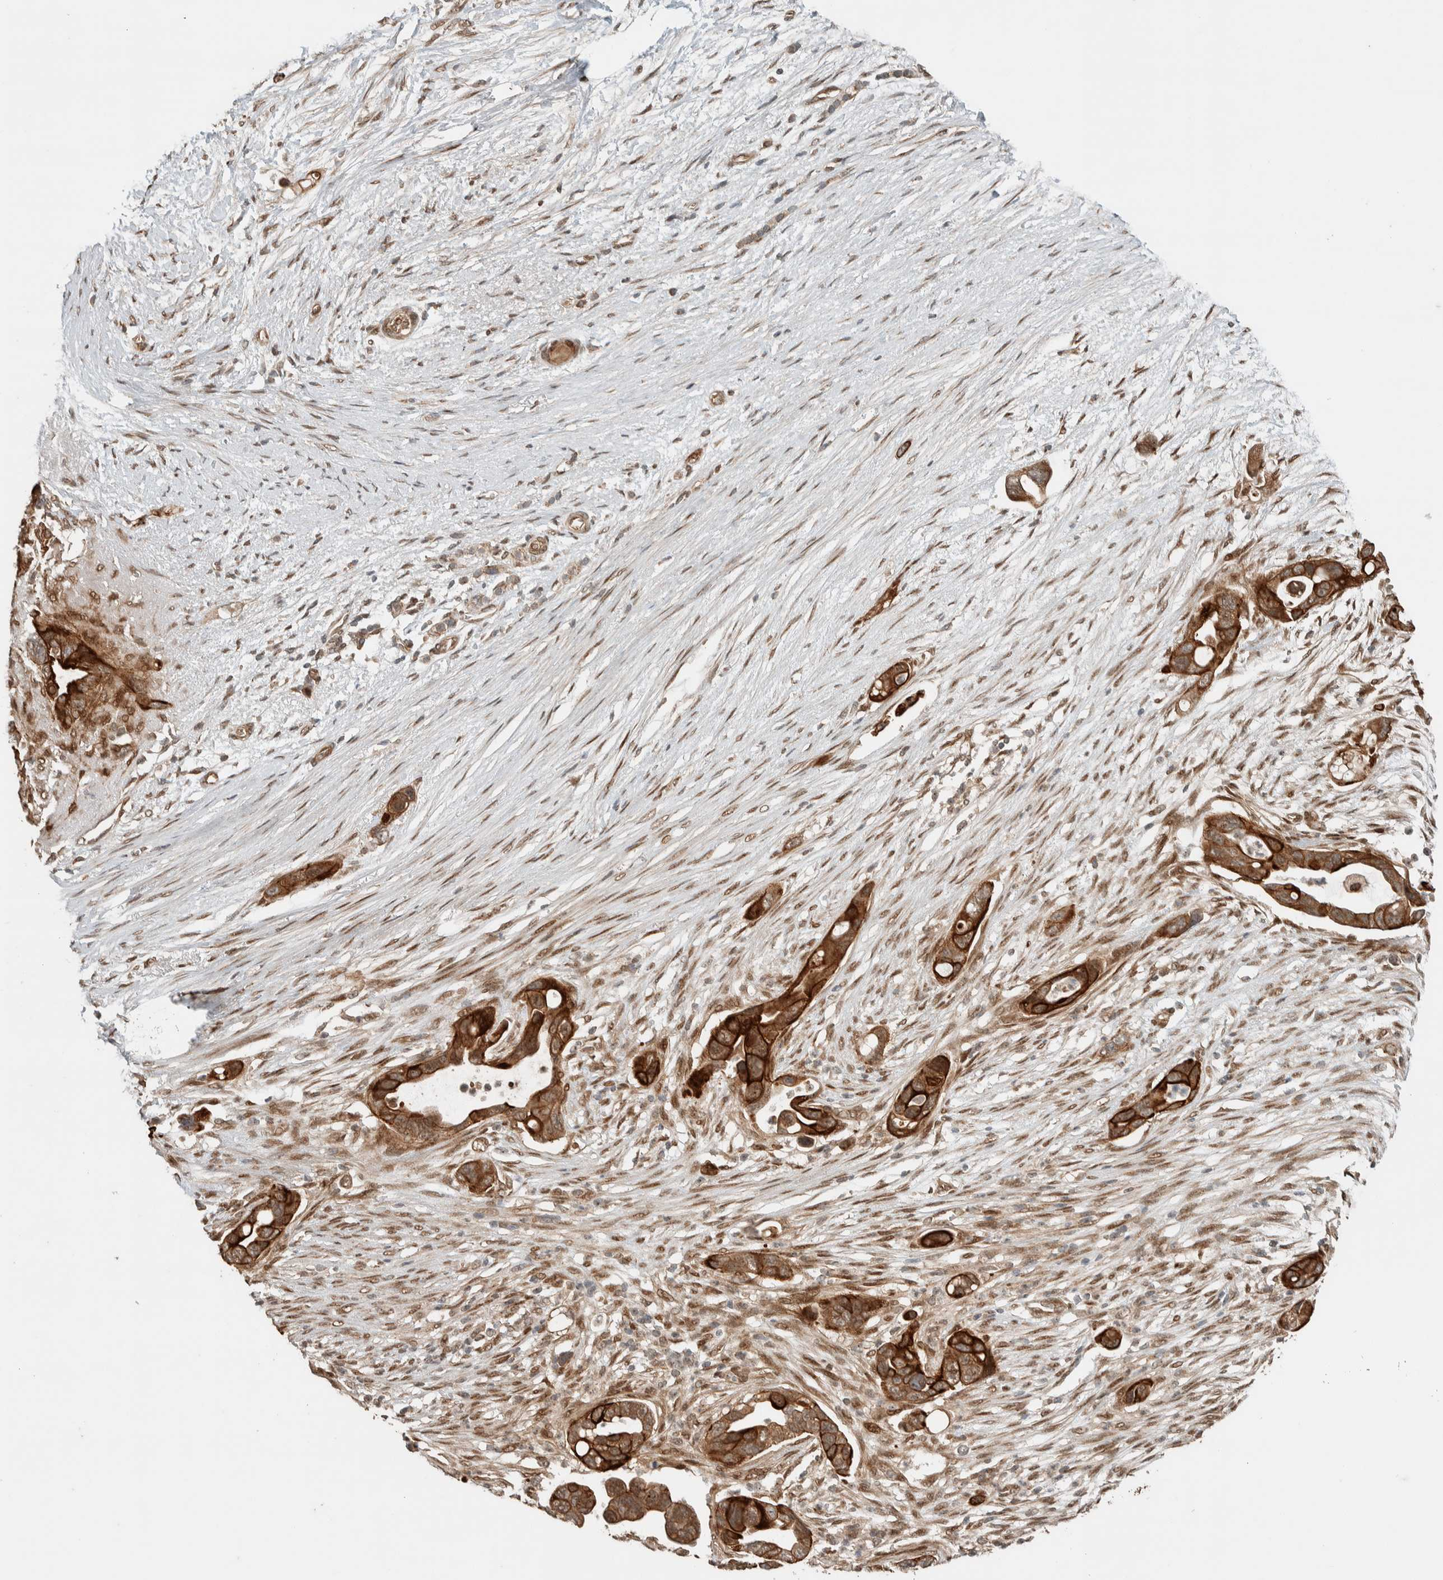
{"staining": {"intensity": "strong", "quantity": ">75%", "location": "cytoplasmic/membranous,nuclear"}, "tissue": "pancreatic cancer", "cell_type": "Tumor cells", "image_type": "cancer", "snomed": [{"axis": "morphology", "description": "Adenocarcinoma, NOS"}, {"axis": "topography", "description": "Pancreas"}], "caption": "Protein expression by immunohistochemistry reveals strong cytoplasmic/membranous and nuclear positivity in about >75% of tumor cells in pancreatic cancer. (brown staining indicates protein expression, while blue staining denotes nuclei).", "gene": "STXBP4", "patient": {"sex": "female", "age": 72}}